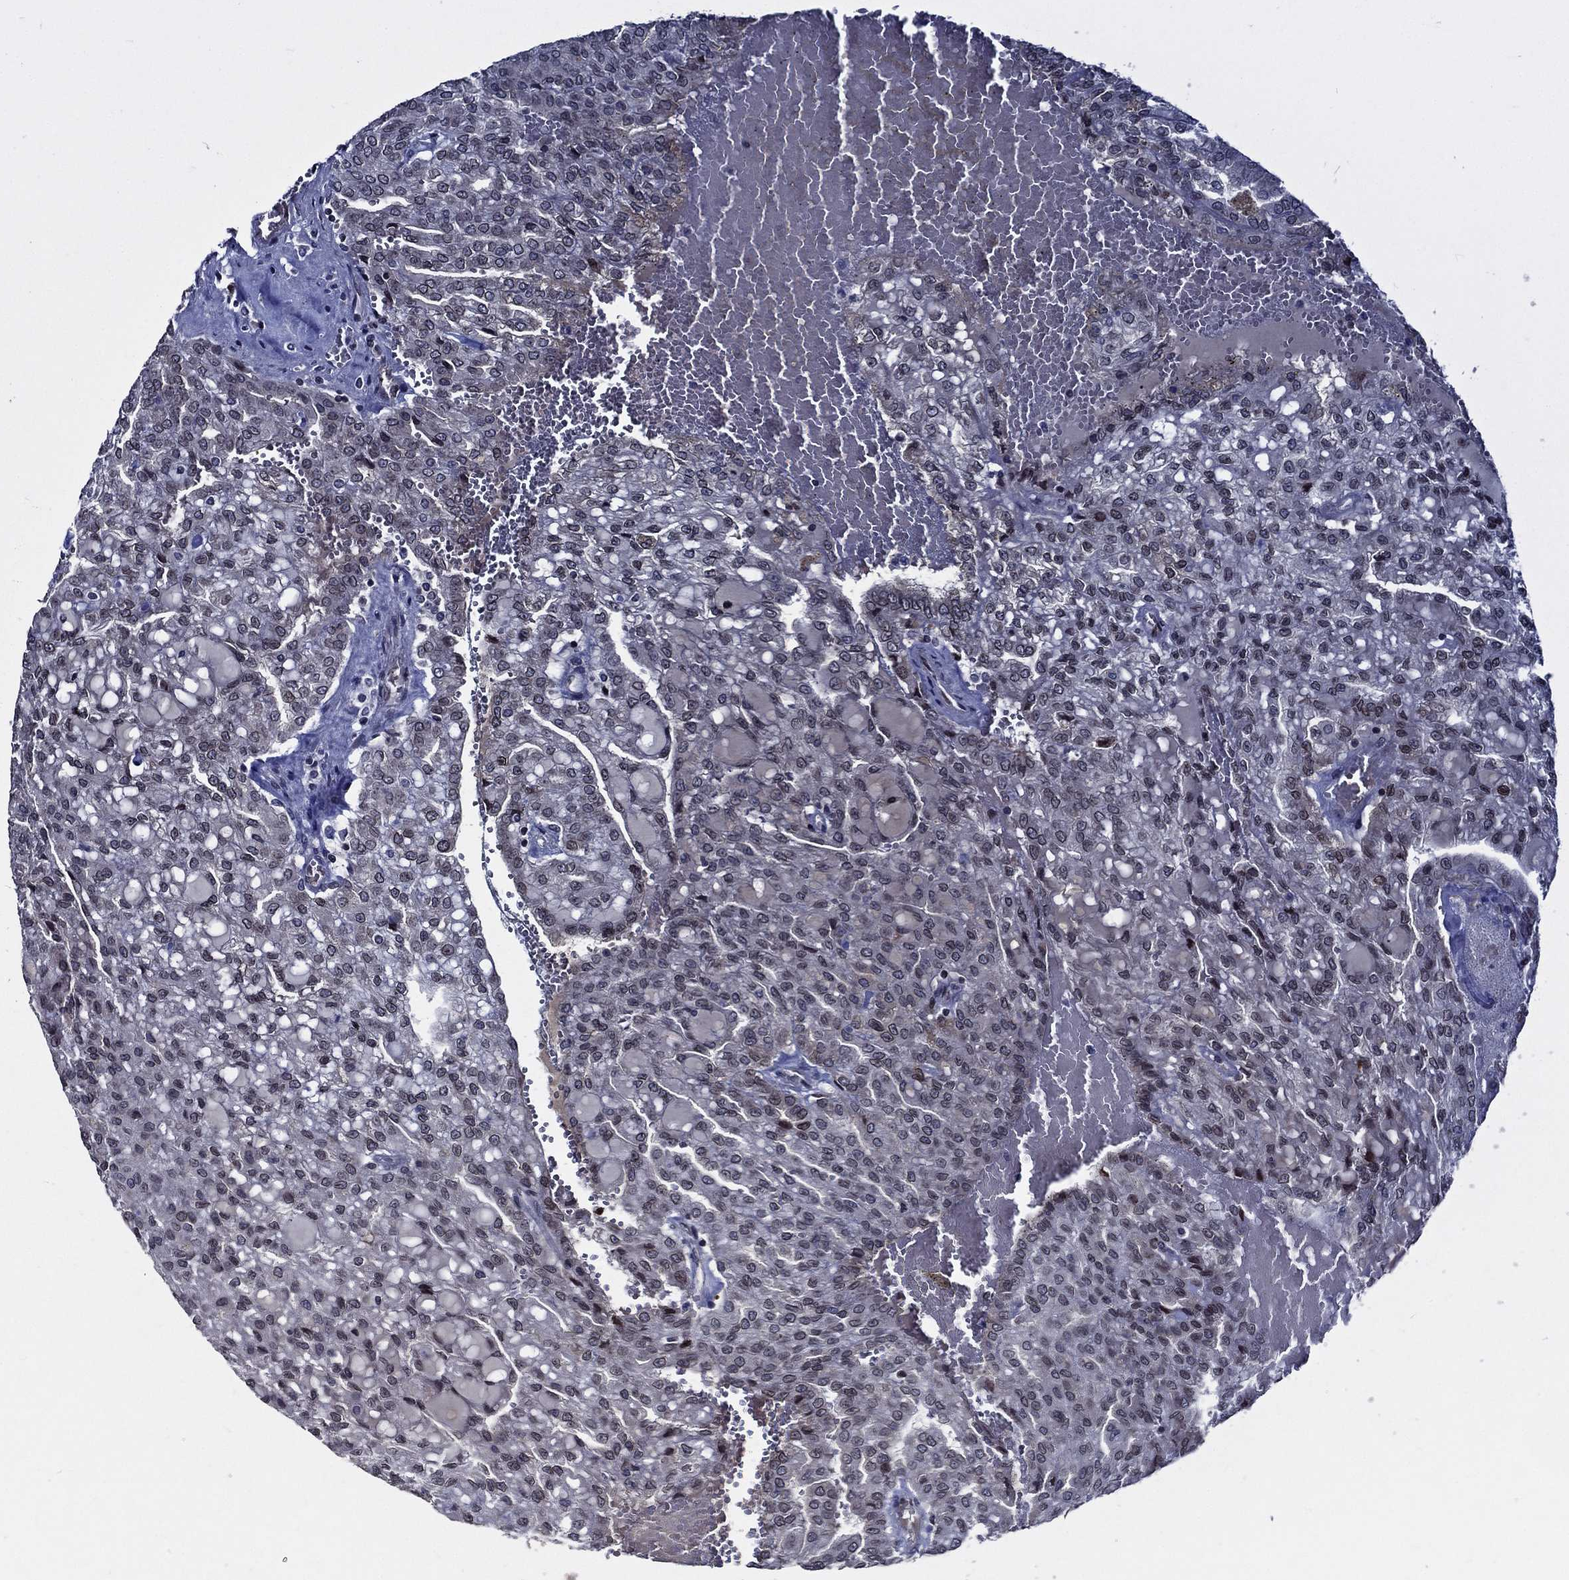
{"staining": {"intensity": "negative", "quantity": "none", "location": "none"}, "tissue": "renal cancer", "cell_type": "Tumor cells", "image_type": "cancer", "snomed": [{"axis": "morphology", "description": "Adenocarcinoma, NOS"}, {"axis": "topography", "description": "Kidney"}], "caption": "This is an immunohistochemistry photomicrograph of renal cancer. There is no positivity in tumor cells.", "gene": "CETN3", "patient": {"sex": "male", "age": 63}}